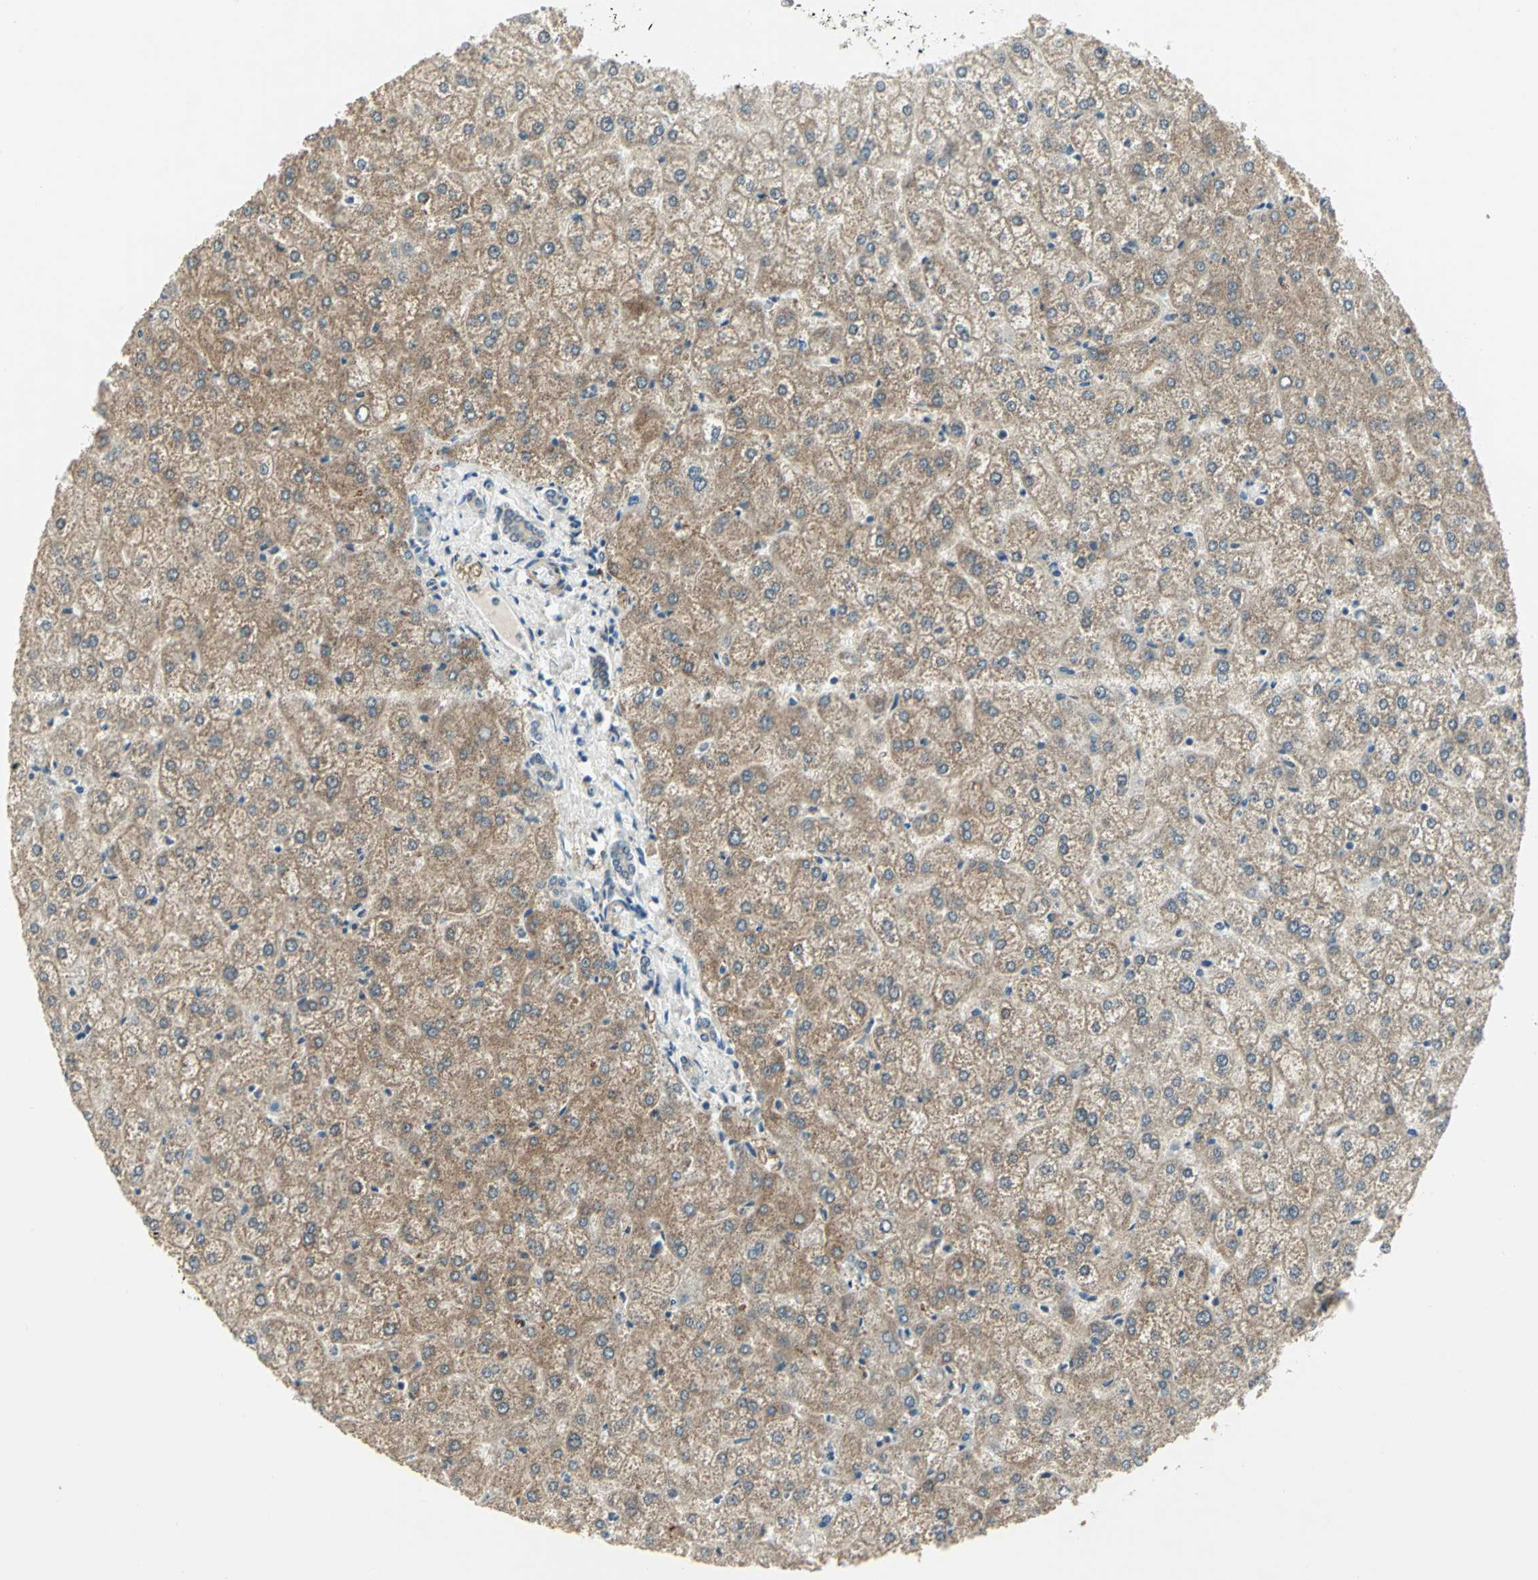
{"staining": {"intensity": "weak", "quantity": ">75%", "location": "cytoplasmic/membranous"}, "tissue": "liver", "cell_type": "Cholangiocytes", "image_type": "normal", "snomed": [{"axis": "morphology", "description": "Normal tissue, NOS"}, {"axis": "topography", "description": "Liver"}], "caption": "About >75% of cholangiocytes in benign liver exhibit weak cytoplasmic/membranous protein staining as visualized by brown immunohistochemical staining.", "gene": "MTA1", "patient": {"sex": "female", "age": 32}}